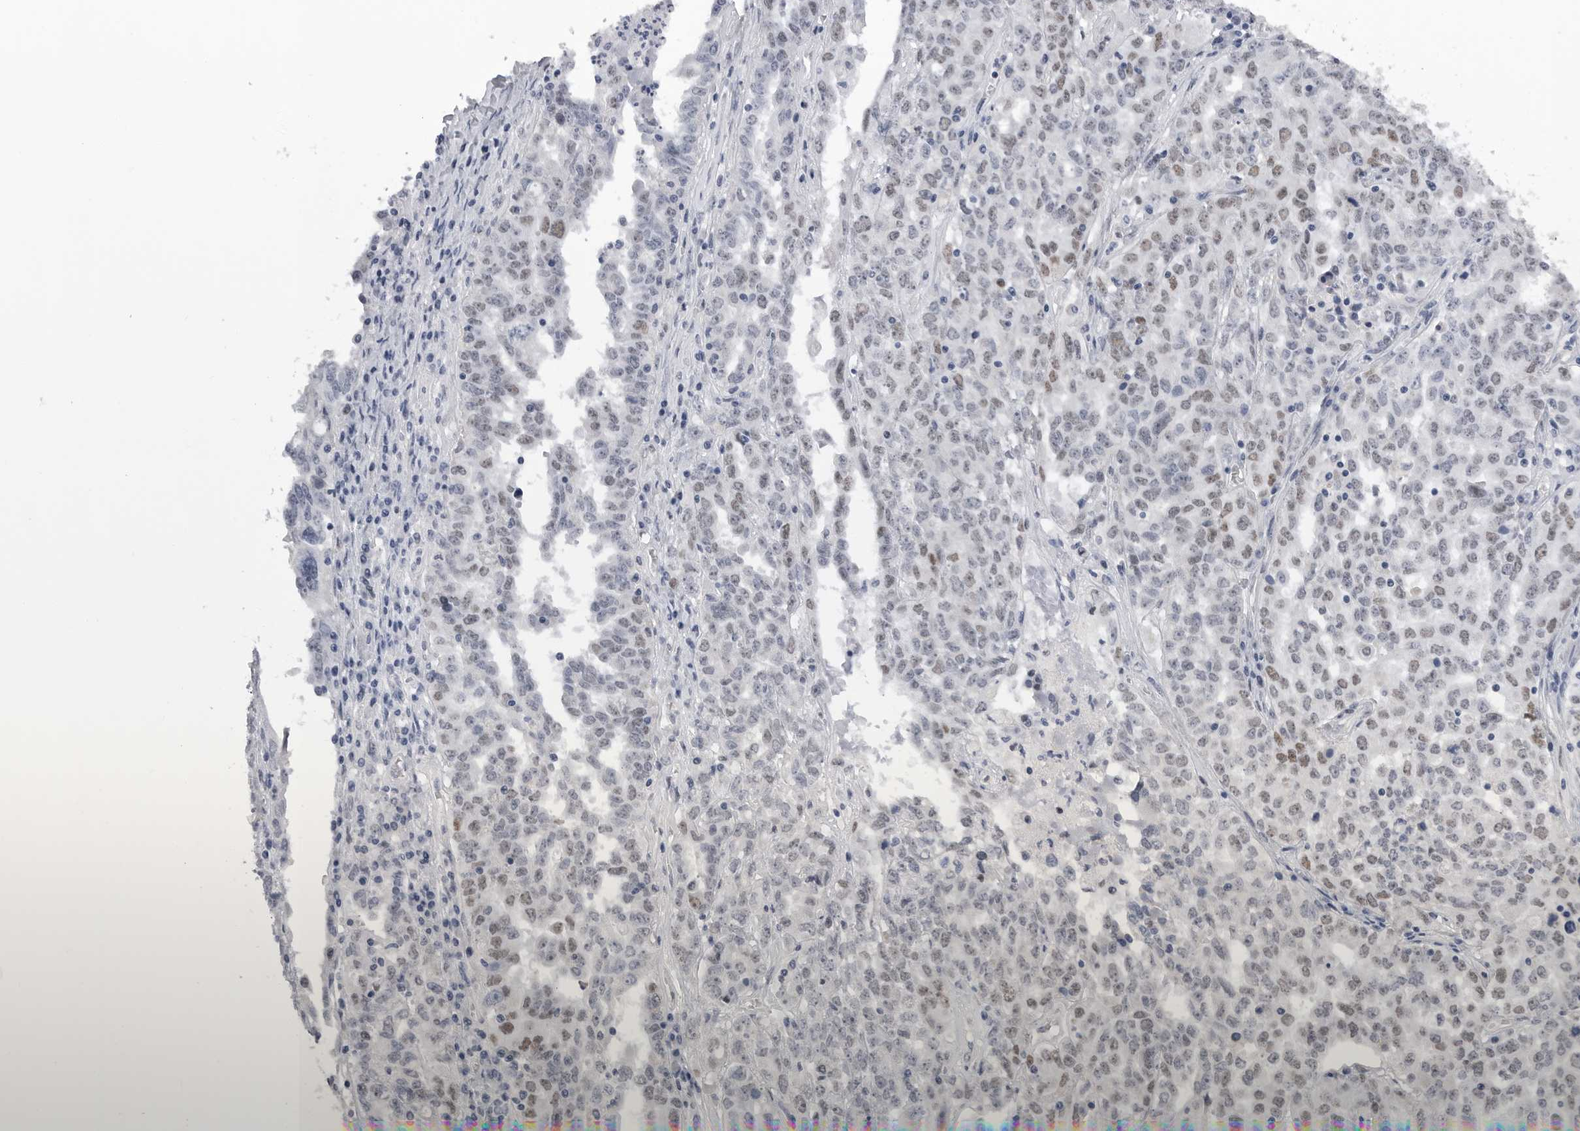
{"staining": {"intensity": "weak", "quantity": "25%-75%", "location": "nuclear"}, "tissue": "ovarian cancer", "cell_type": "Tumor cells", "image_type": "cancer", "snomed": [{"axis": "morphology", "description": "Carcinoma, endometroid"}, {"axis": "topography", "description": "Ovary"}], "caption": "Immunohistochemical staining of human endometroid carcinoma (ovarian) exhibits weak nuclear protein positivity in approximately 25%-75% of tumor cells.", "gene": "SMARCC1", "patient": {"sex": "female", "age": 62}}